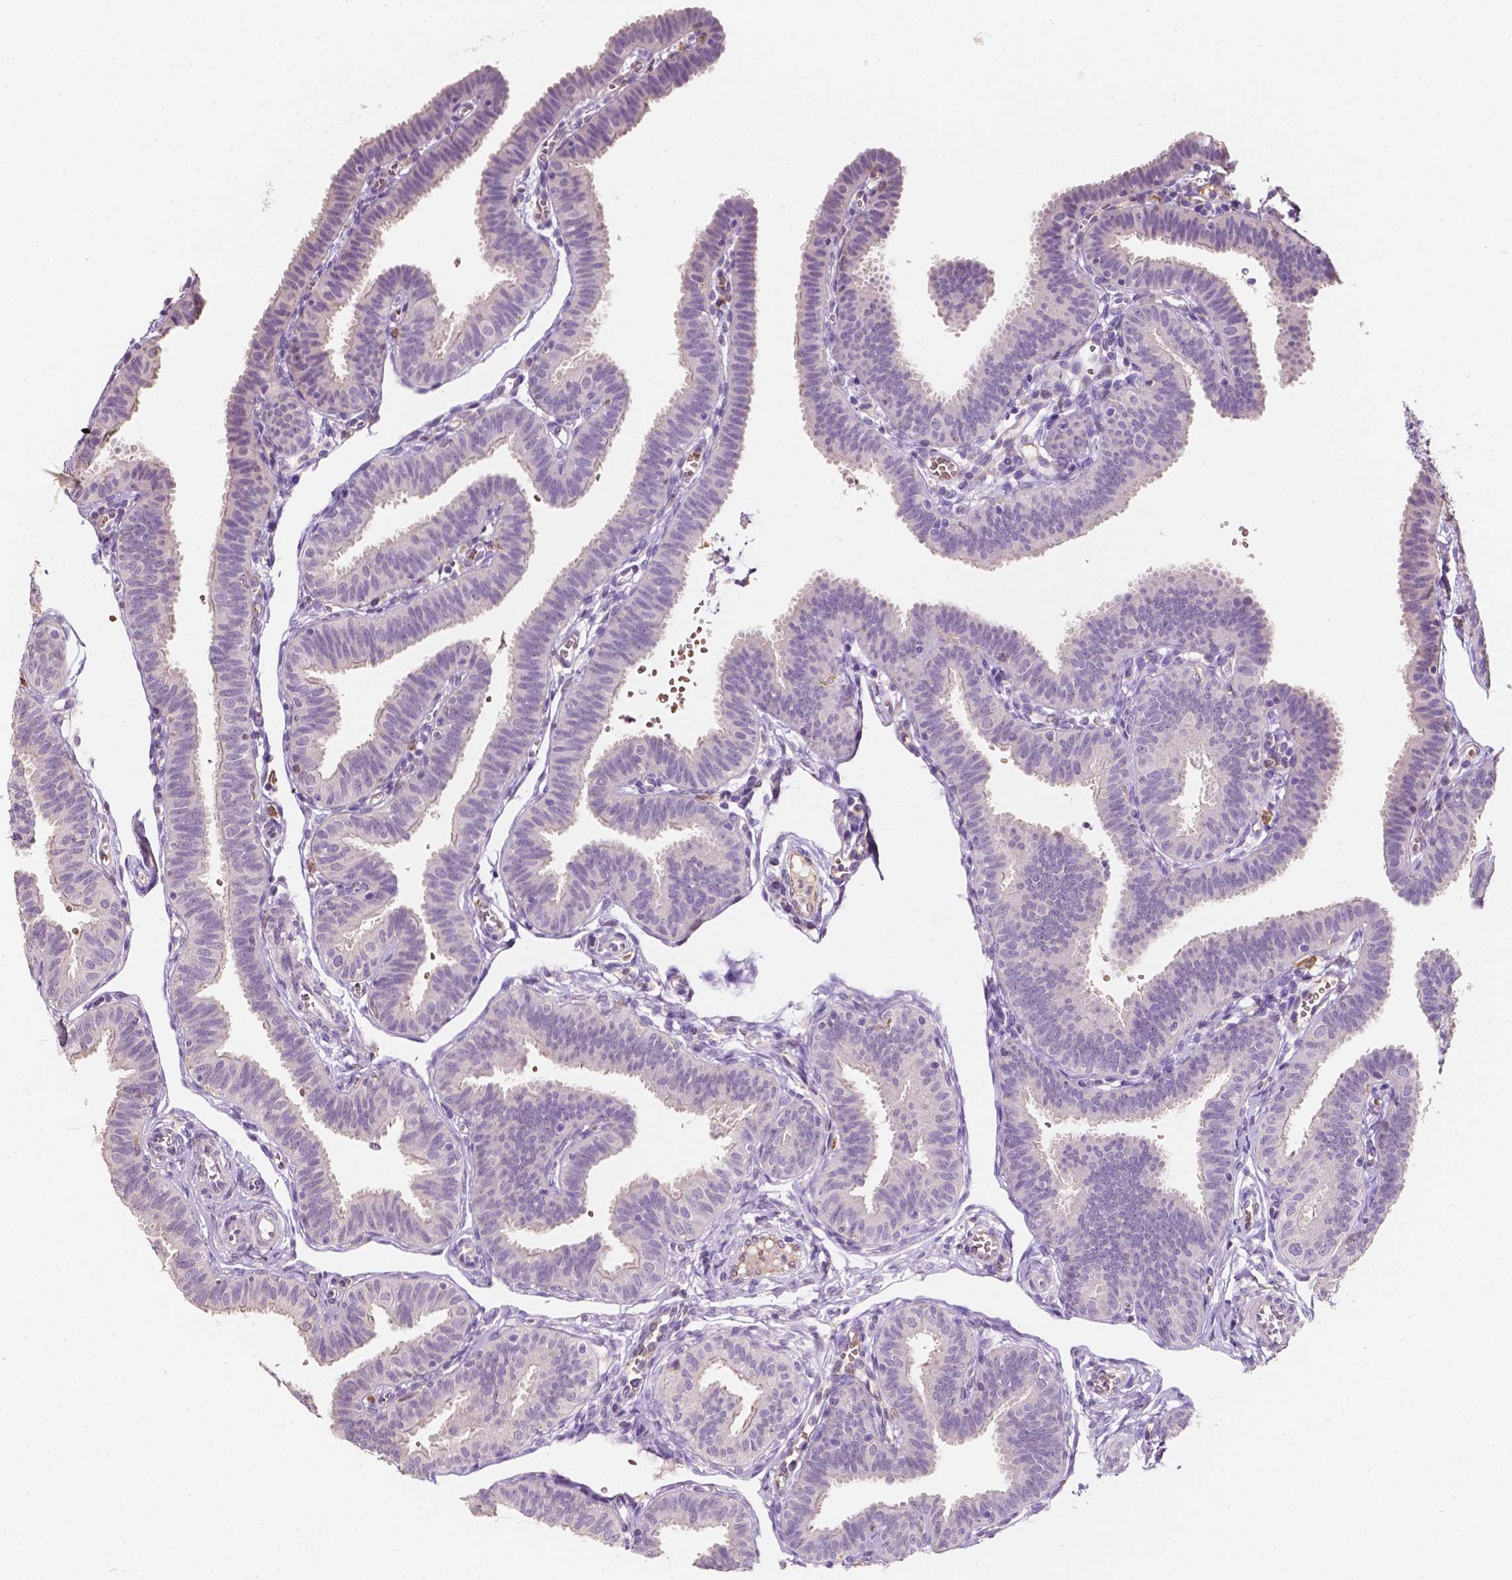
{"staining": {"intensity": "negative", "quantity": "none", "location": "none"}, "tissue": "fallopian tube", "cell_type": "Glandular cells", "image_type": "normal", "snomed": [{"axis": "morphology", "description": "Normal tissue, NOS"}, {"axis": "topography", "description": "Fallopian tube"}], "caption": "Human fallopian tube stained for a protein using immunohistochemistry exhibits no staining in glandular cells.", "gene": "SLC22A4", "patient": {"sex": "female", "age": 25}}